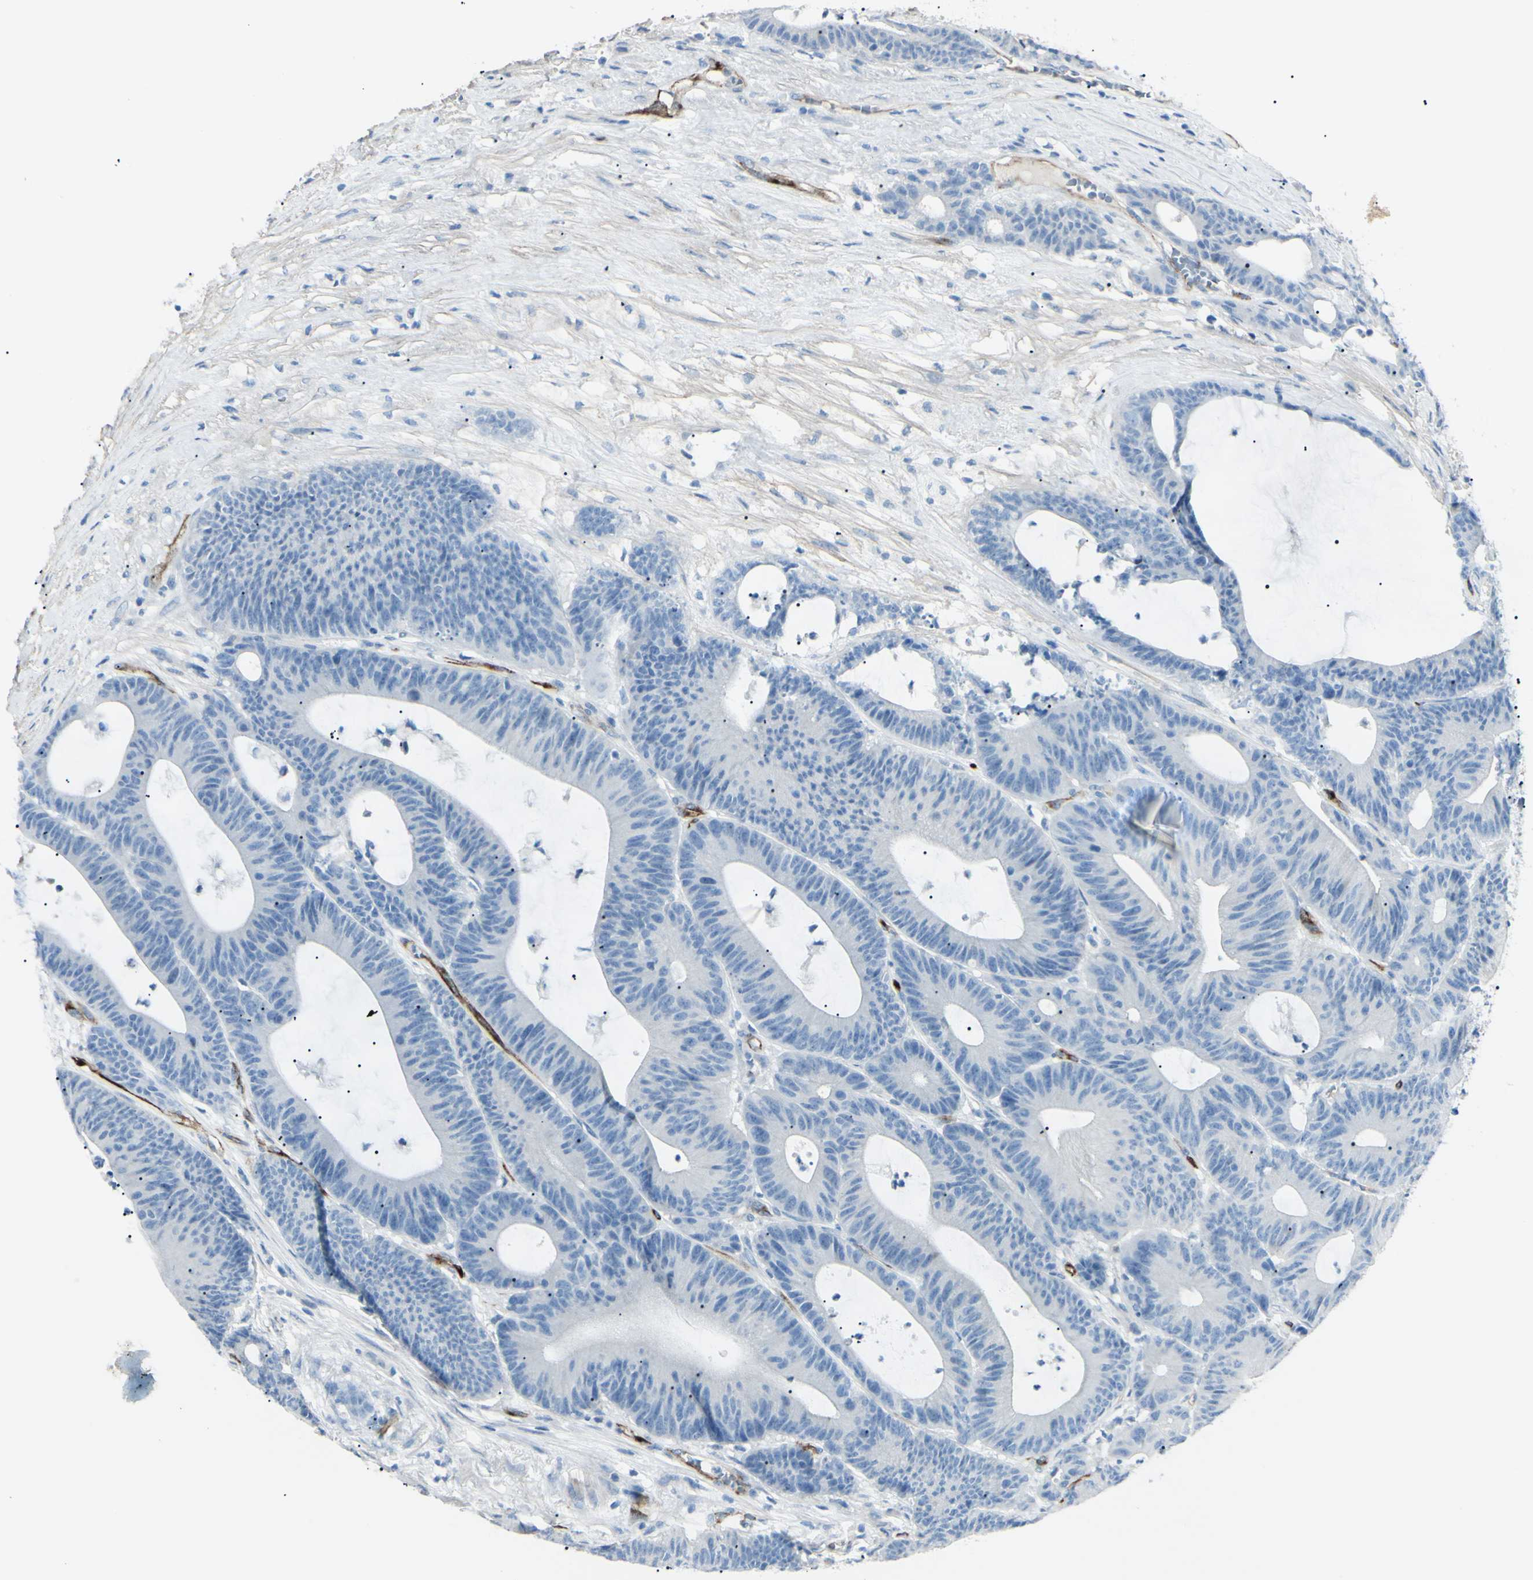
{"staining": {"intensity": "negative", "quantity": "none", "location": "none"}, "tissue": "colorectal cancer", "cell_type": "Tumor cells", "image_type": "cancer", "snomed": [{"axis": "morphology", "description": "Adenocarcinoma, NOS"}, {"axis": "topography", "description": "Colon"}], "caption": "This is a micrograph of immunohistochemistry staining of colorectal cancer (adenocarcinoma), which shows no expression in tumor cells.", "gene": "FOLH1", "patient": {"sex": "female", "age": 84}}